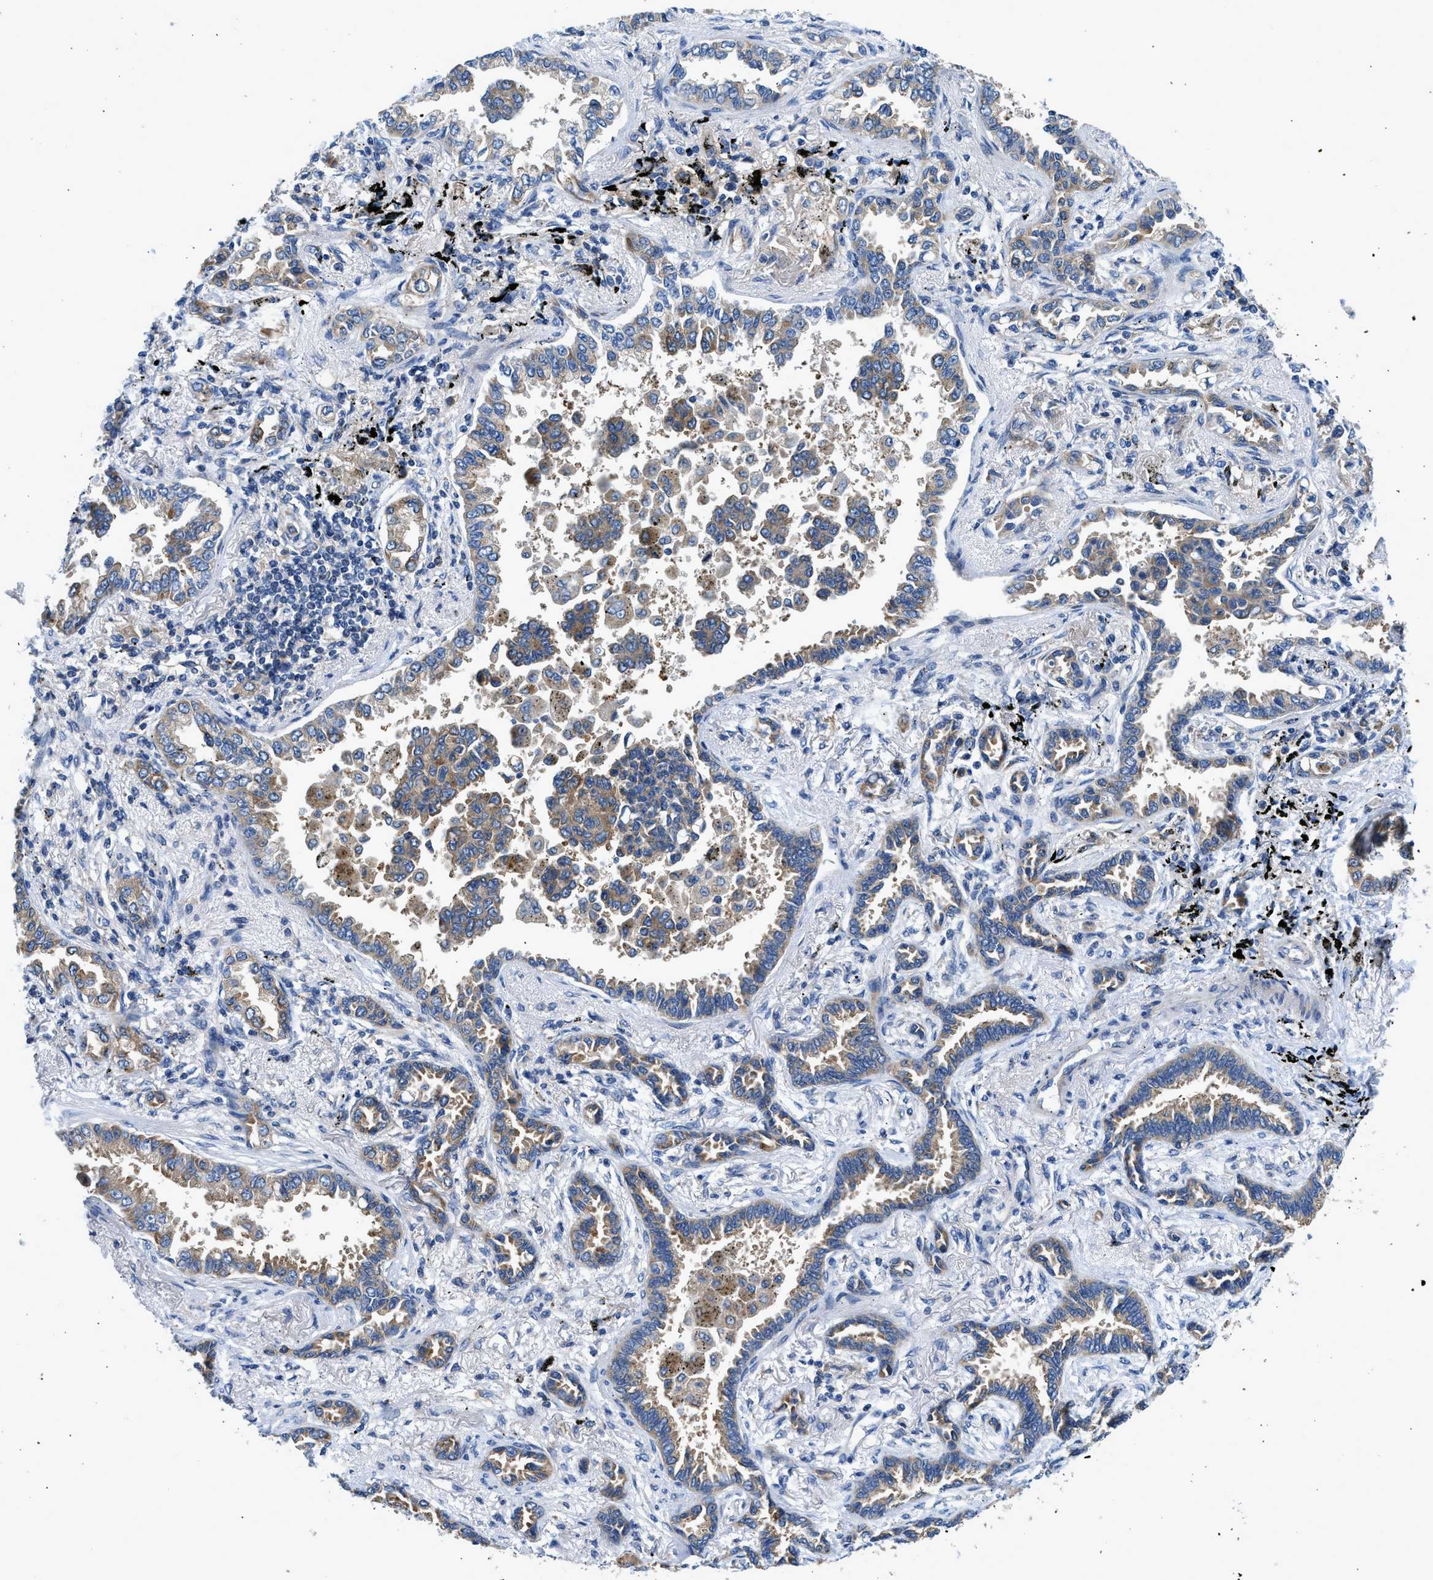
{"staining": {"intensity": "moderate", "quantity": ">75%", "location": "cytoplasmic/membranous"}, "tissue": "lung cancer", "cell_type": "Tumor cells", "image_type": "cancer", "snomed": [{"axis": "morphology", "description": "Normal tissue, NOS"}, {"axis": "morphology", "description": "Adenocarcinoma, NOS"}, {"axis": "topography", "description": "Lung"}], "caption": "Brown immunohistochemical staining in human lung adenocarcinoma exhibits moderate cytoplasmic/membranous positivity in about >75% of tumor cells.", "gene": "LPIN2", "patient": {"sex": "male", "age": 59}}